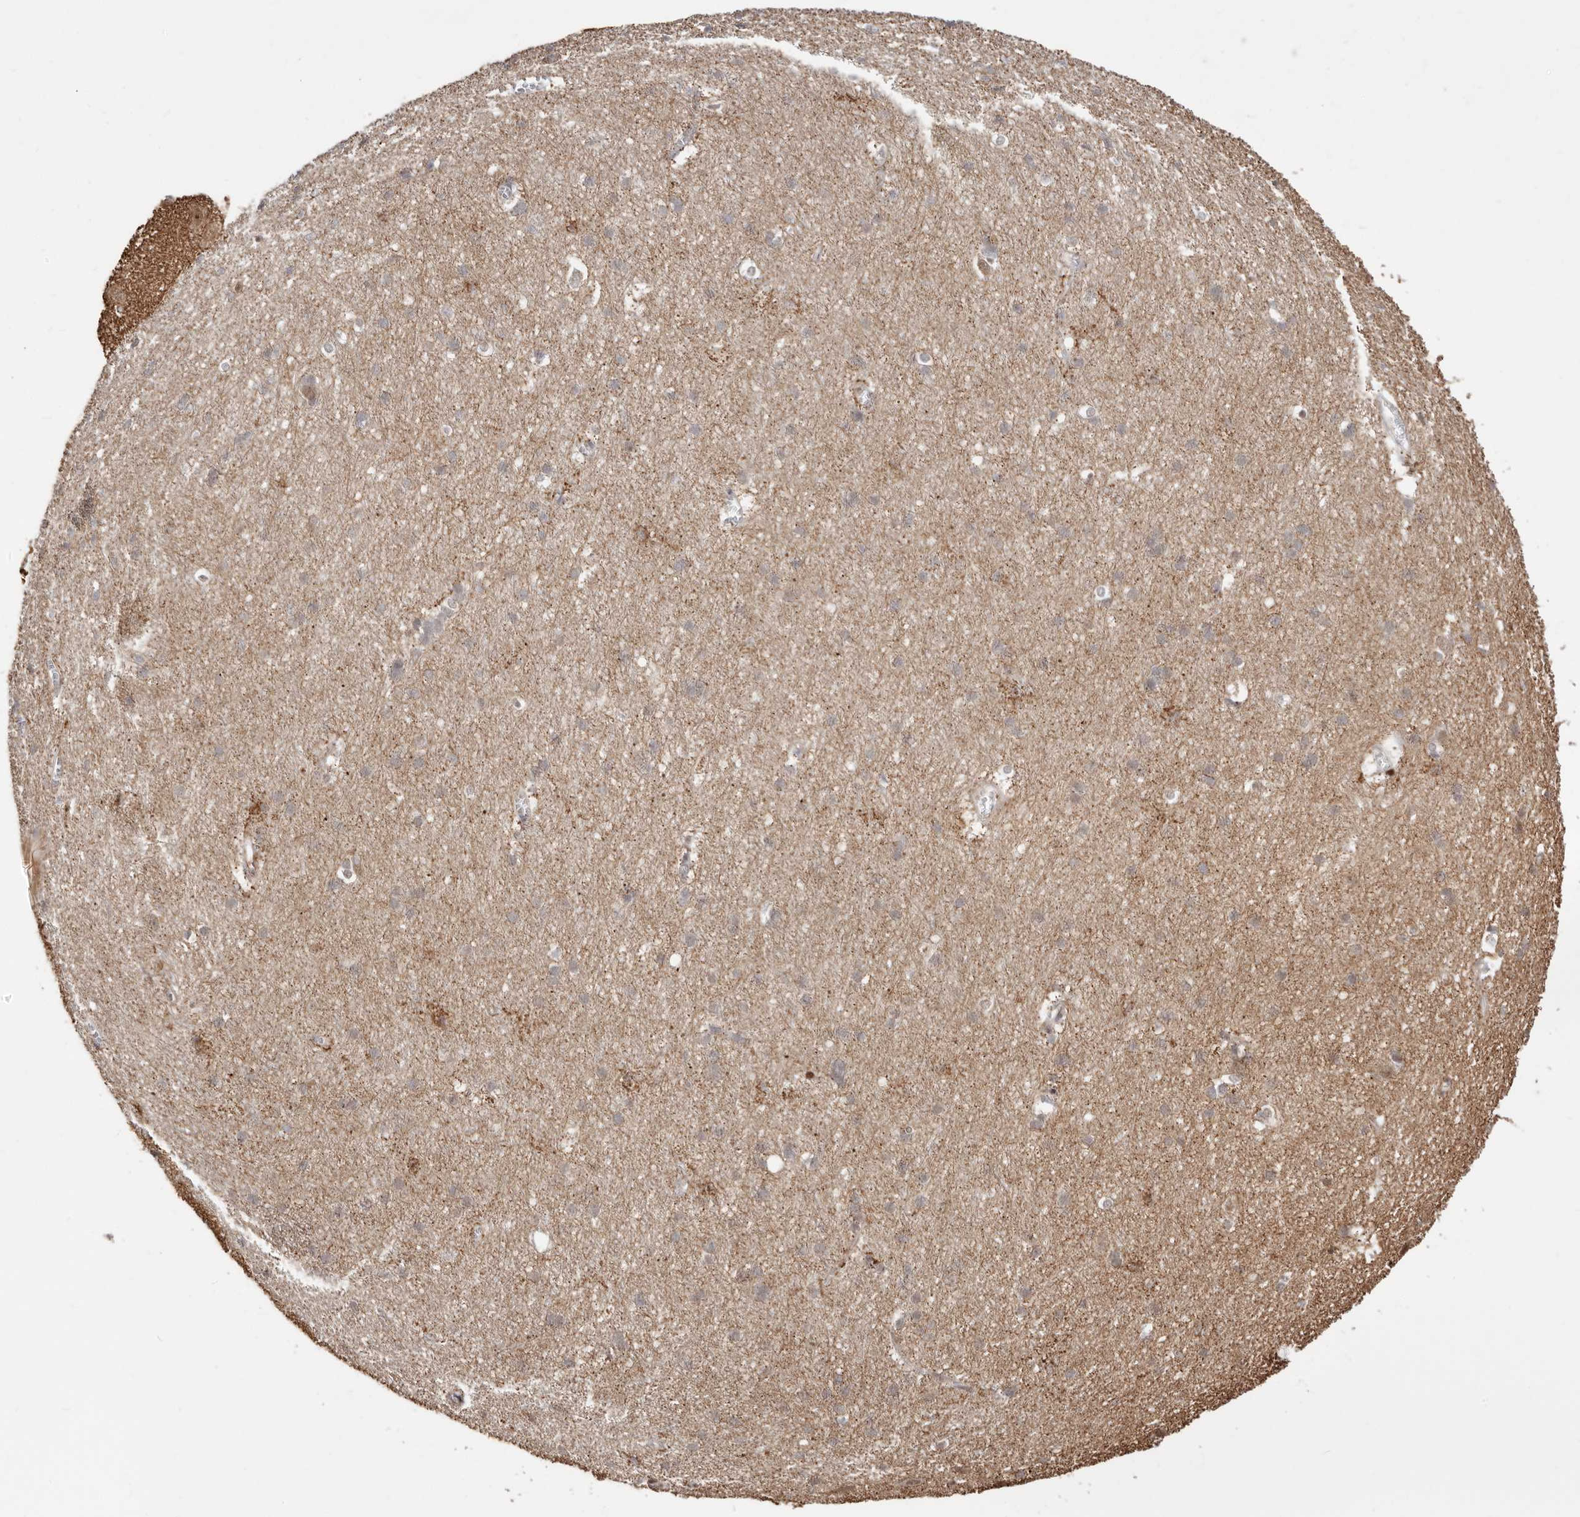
{"staining": {"intensity": "weak", "quantity": "25%-75%", "location": "cytoplasmic/membranous"}, "tissue": "cerebral cortex", "cell_type": "Endothelial cells", "image_type": "normal", "snomed": [{"axis": "morphology", "description": "Normal tissue, NOS"}, {"axis": "topography", "description": "Cerebral cortex"}], "caption": "Protein expression analysis of unremarkable human cerebral cortex reveals weak cytoplasmic/membranous staining in about 25%-75% of endothelial cells. Nuclei are stained in blue.", "gene": "SZT2", "patient": {"sex": "male", "age": 54}}